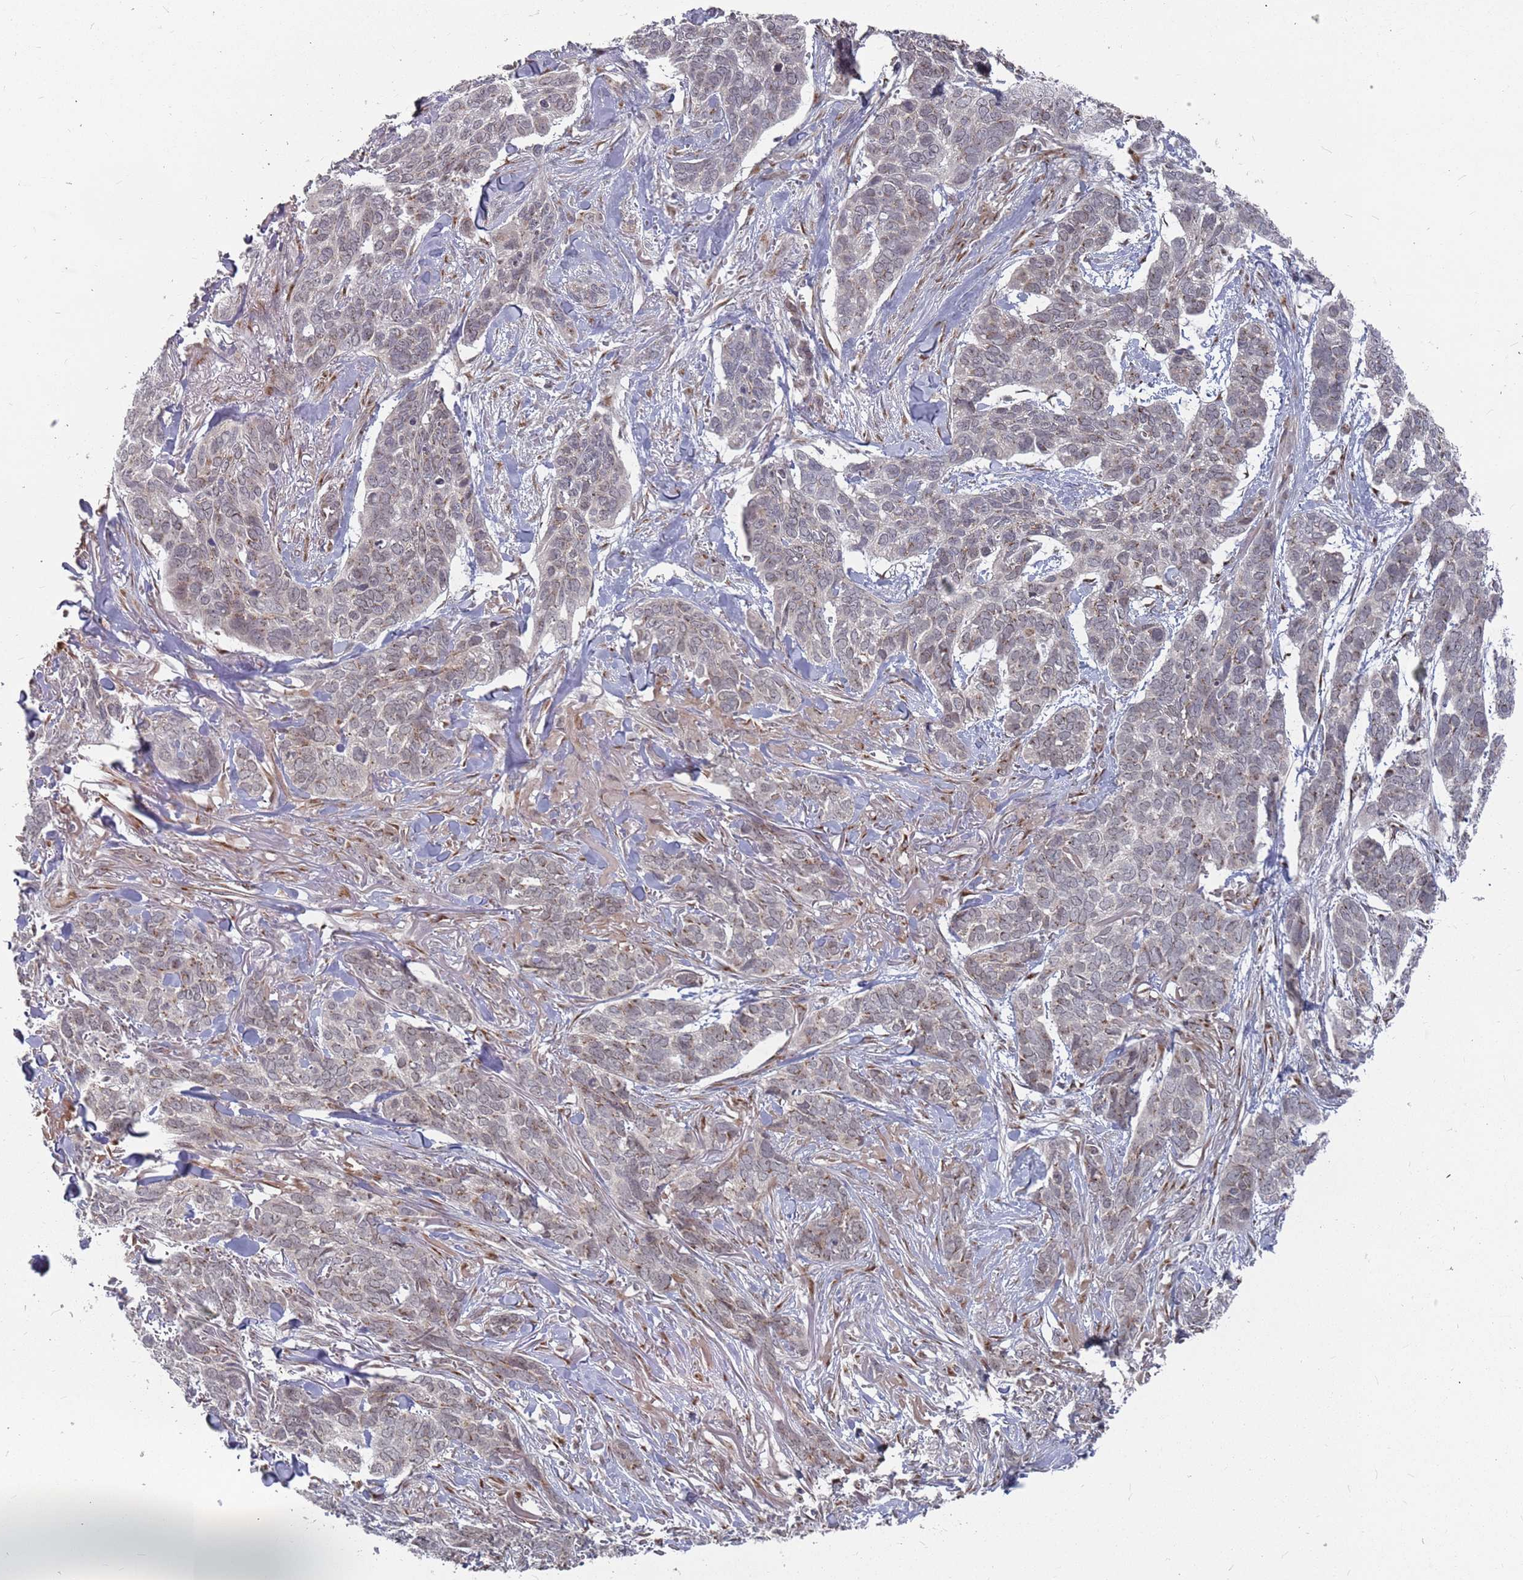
{"staining": {"intensity": "weak", "quantity": "25%-75%", "location": "nuclear"}, "tissue": "skin cancer", "cell_type": "Tumor cells", "image_type": "cancer", "snomed": [{"axis": "morphology", "description": "Basal cell carcinoma"}, {"axis": "topography", "description": "Skin"}], "caption": "Immunohistochemistry (IHC) of skin cancer shows low levels of weak nuclear expression in approximately 25%-75% of tumor cells.", "gene": "FMO4", "patient": {"sex": "male", "age": 86}}